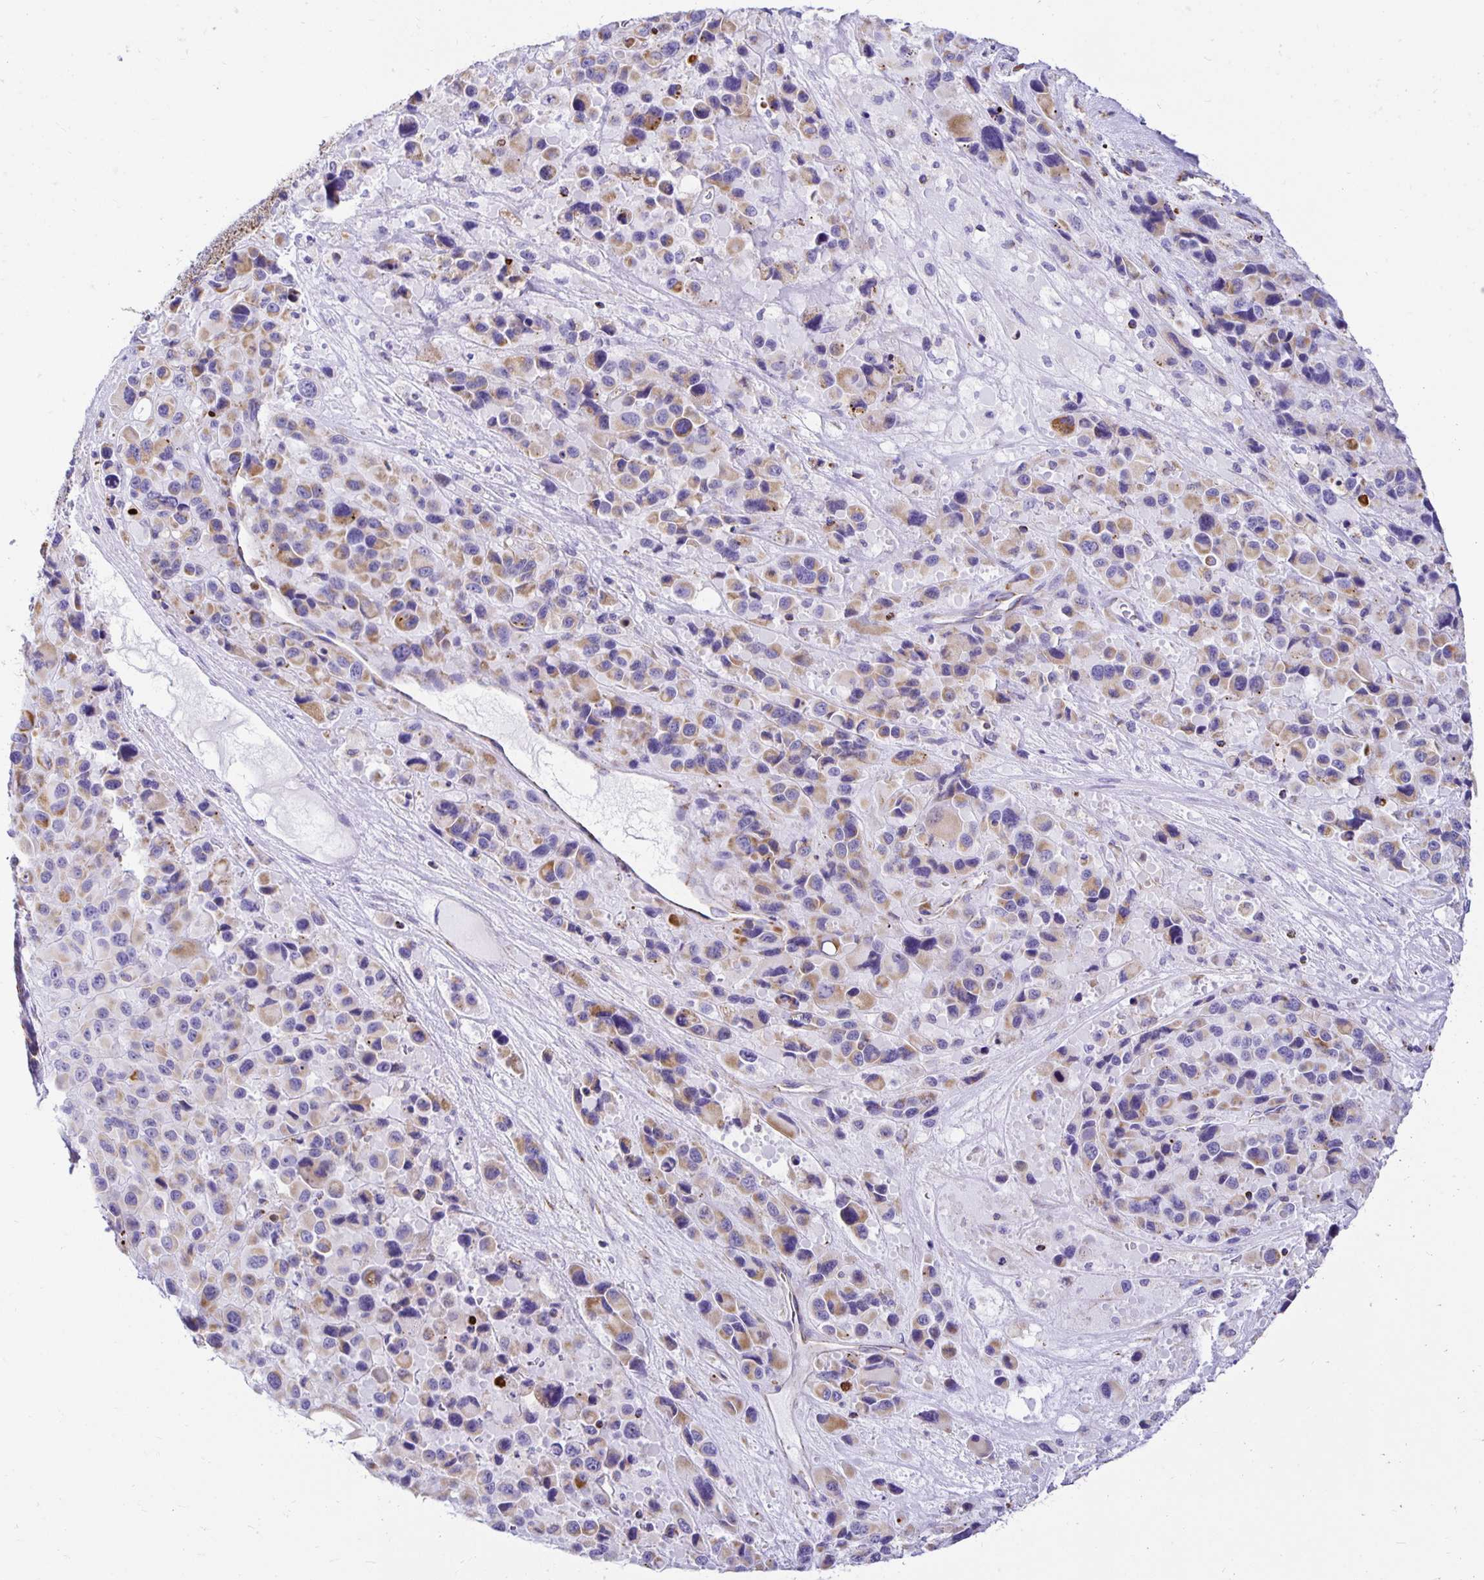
{"staining": {"intensity": "moderate", "quantity": "25%-75%", "location": "cytoplasmic/membranous"}, "tissue": "melanoma", "cell_type": "Tumor cells", "image_type": "cancer", "snomed": [{"axis": "morphology", "description": "Malignant melanoma, Metastatic site"}, {"axis": "topography", "description": "Lymph node"}], "caption": "Tumor cells display medium levels of moderate cytoplasmic/membranous expression in approximately 25%-75% of cells in melanoma.", "gene": "PLAAT2", "patient": {"sex": "female", "age": 65}}